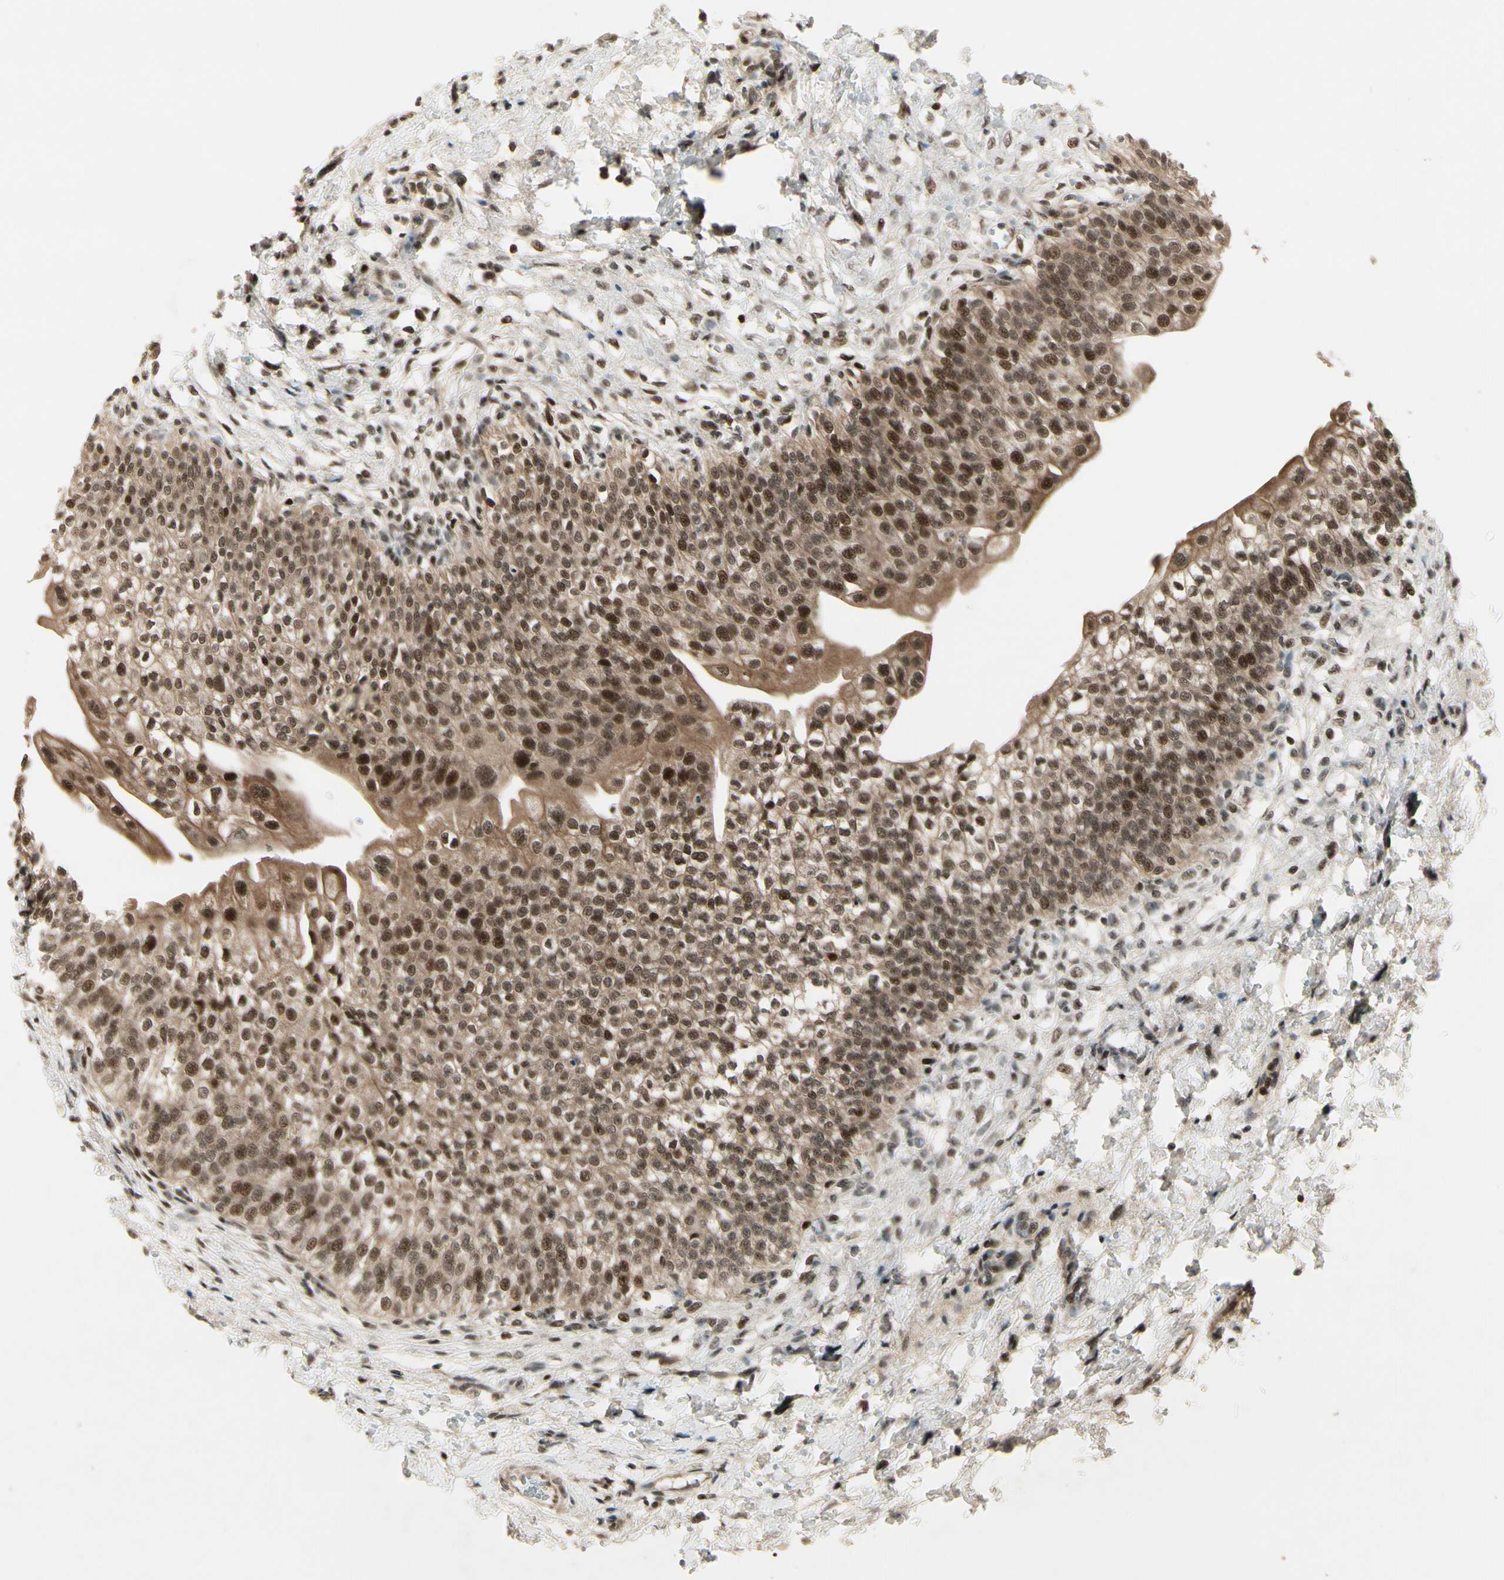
{"staining": {"intensity": "moderate", "quantity": ">75%", "location": "cytoplasmic/membranous,nuclear"}, "tissue": "urinary bladder", "cell_type": "Urothelial cells", "image_type": "normal", "snomed": [{"axis": "morphology", "description": "Normal tissue, NOS"}, {"axis": "topography", "description": "Urinary bladder"}], "caption": "Brown immunohistochemical staining in benign human urinary bladder reveals moderate cytoplasmic/membranous,nuclear expression in approximately >75% of urothelial cells.", "gene": "CDK11A", "patient": {"sex": "male", "age": 55}}